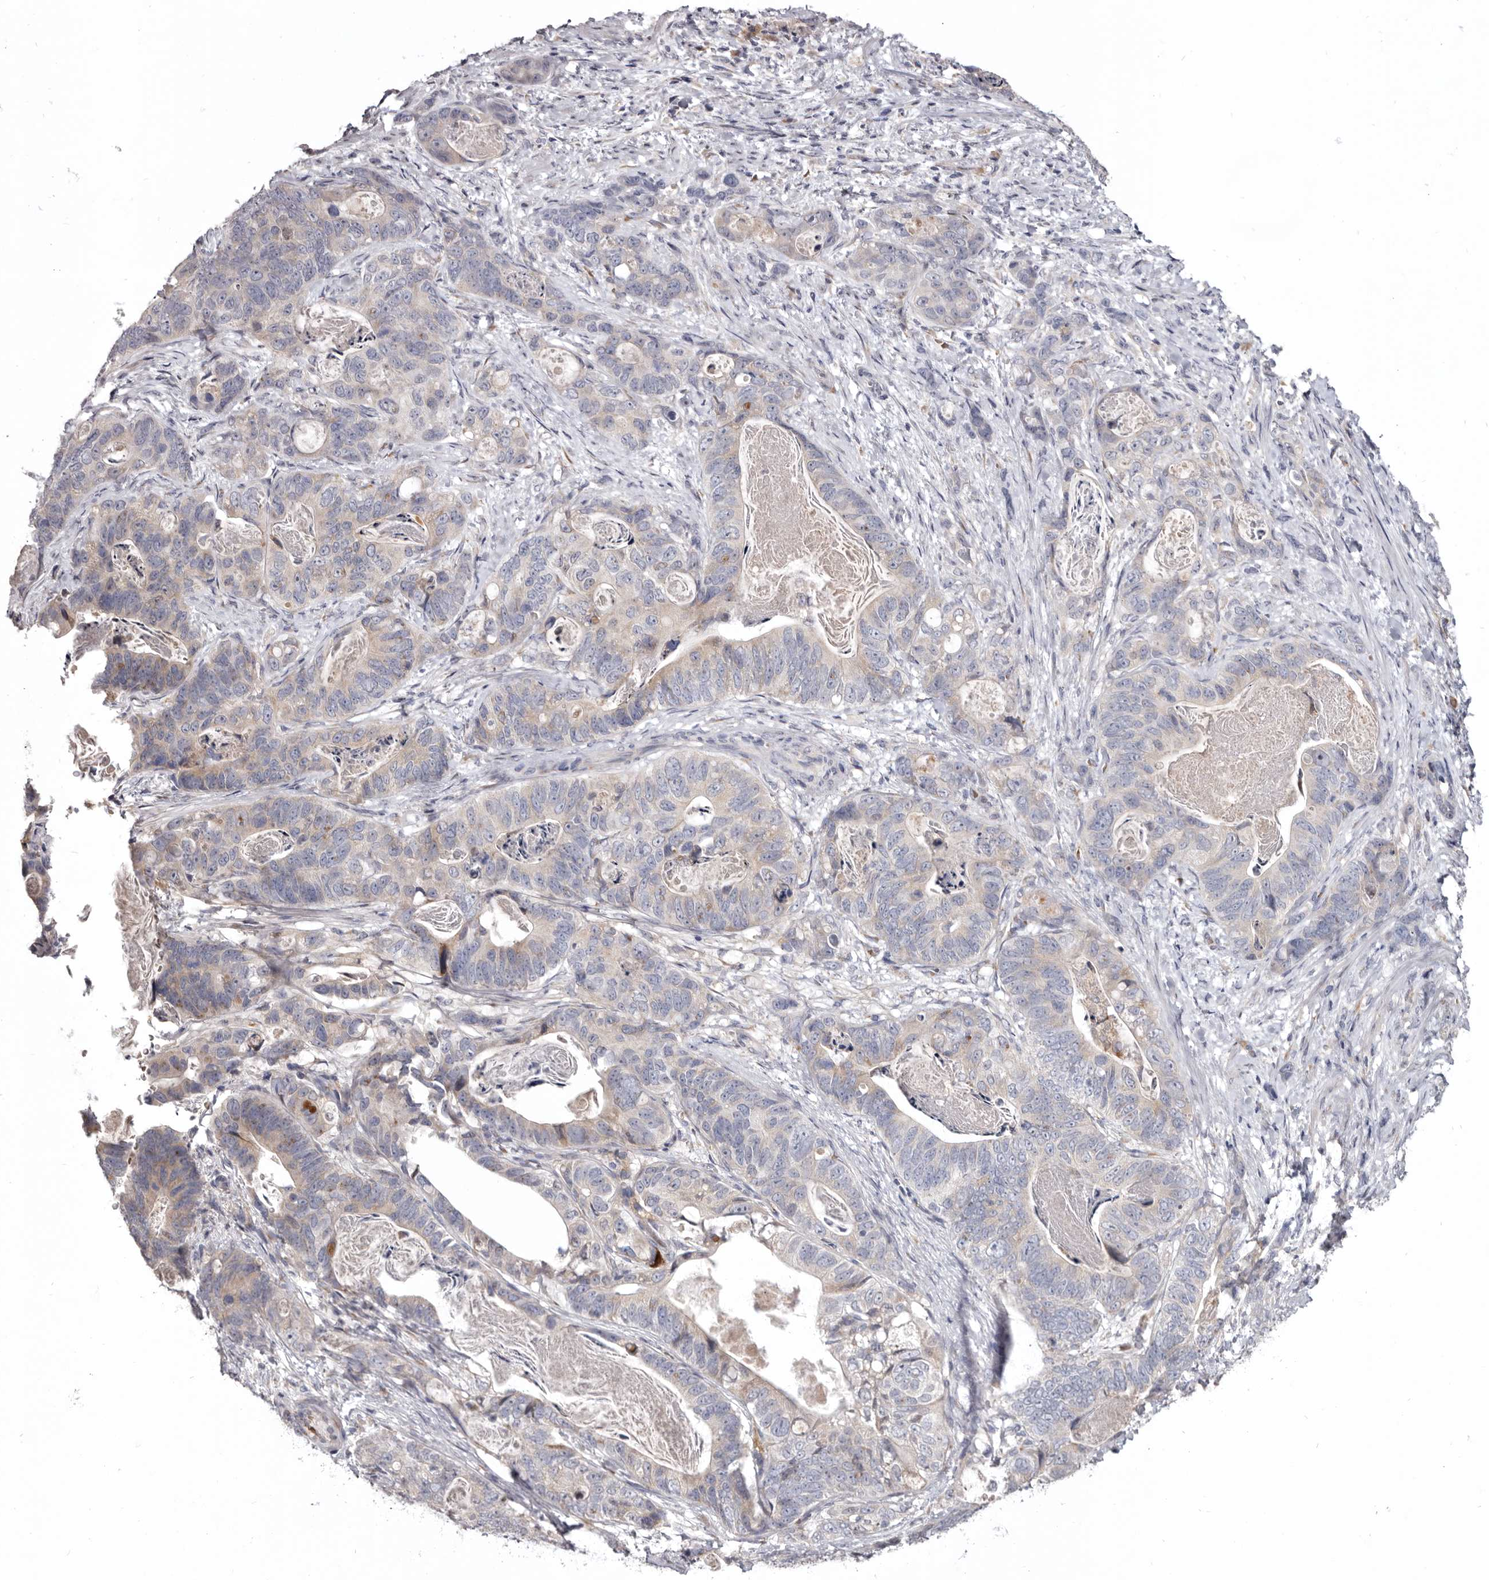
{"staining": {"intensity": "weak", "quantity": "<25%", "location": "cytoplasmic/membranous"}, "tissue": "stomach cancer", "cell_type": "Tumor cells", "image_type": "cancer", "snomed": [{"axis": "morphology", "description": "Normal tissue, NOS"}, {"axis": "morphology", "description": "Adenocarcinoma, NOS"}, {"axis": "topography", "description": "Stomach"}], "caption": "This is a micrograph of immunohistochemistry staining of stomach adenocarcinoma, which shows no expression in tumor cells. The staining was performed using DAB (3,3'-diaminobenzidine) to visualize the protein expression in brown, while the nuclei were stained in blue with hematoxylin (Magnification: 20x).", "gene": "NENF", "patient": {"sex": "female", "age": 89}}